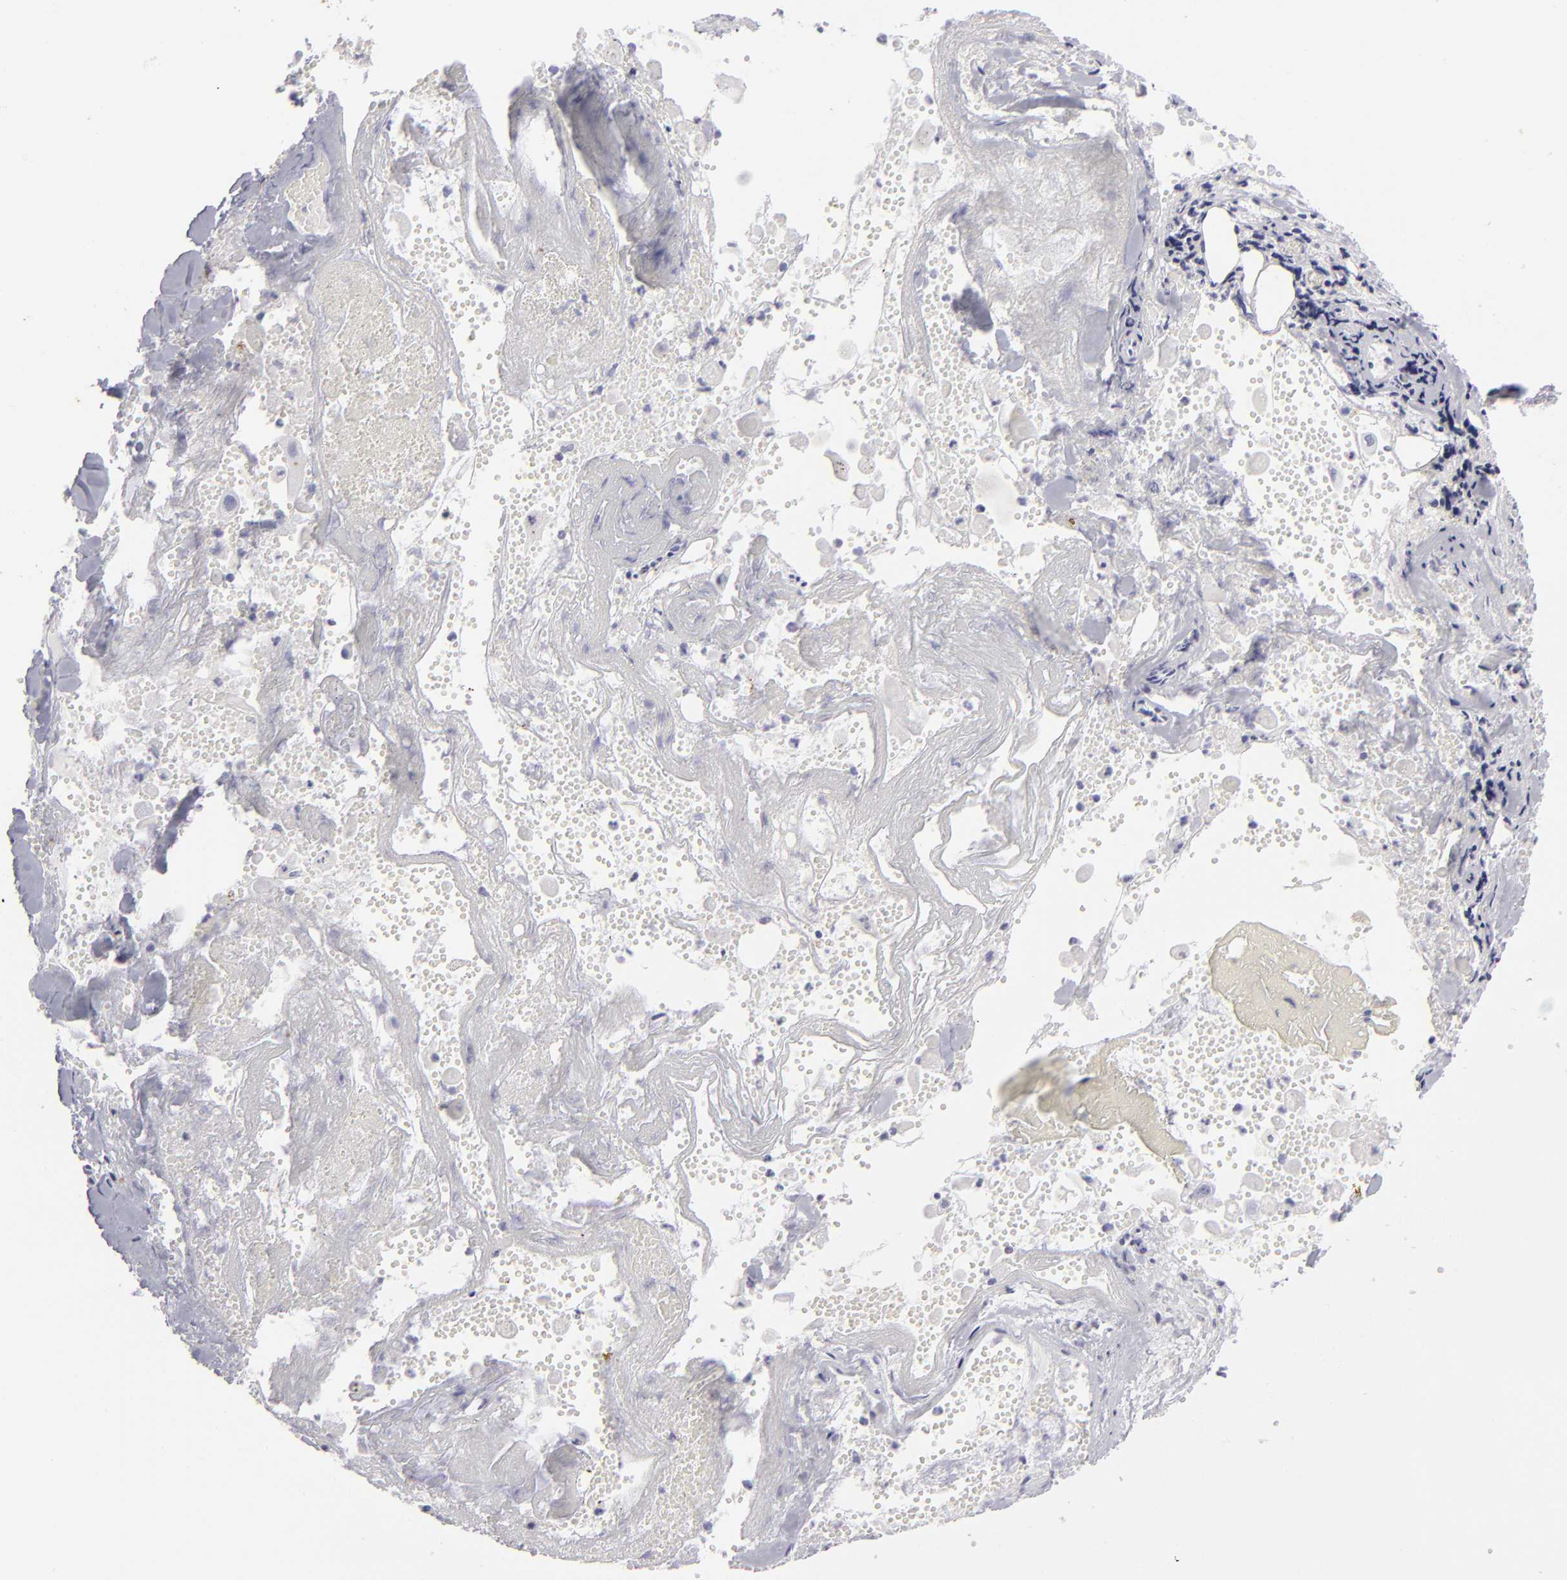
{"staining": {"intensity": "negative", "quantity": "none", "location": "none"}, "tissue": "lung cancer", "cell_type": "Tumor cells", "image_type": "cancer", "snomed": [{"axis": "morphology", "description": "Adenocarcinoma, NOS"}, {"axis": "topography", "description": "Lung"}], "caption": "Protein analysis of lung cancer (adenocarcinoma) exhibits no significant positivity in tumor cells.", "gene": "KRT1", "patient": {"sex": "male", "age": 60}}